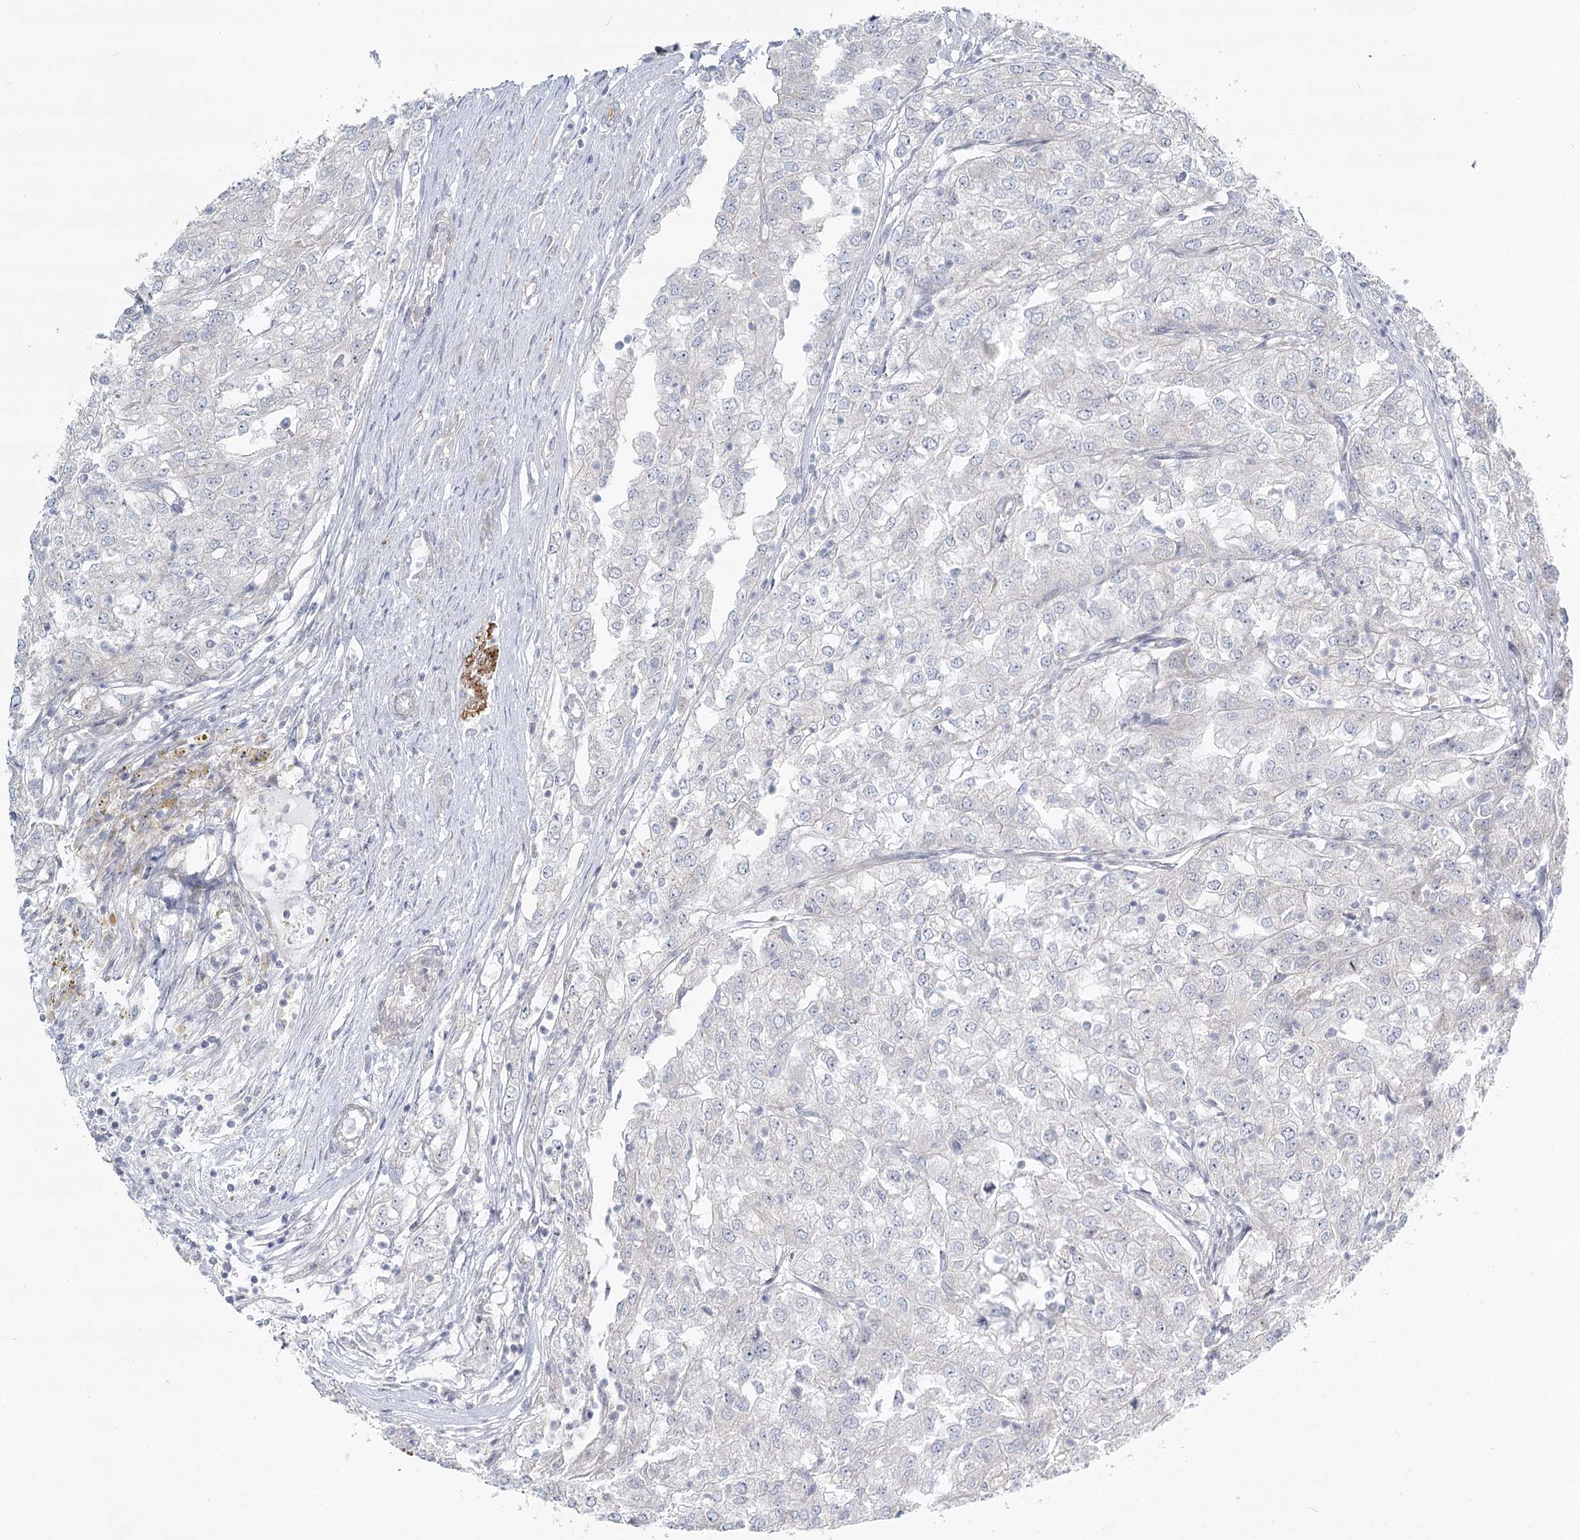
{"staining": {"intensity": "negative", "quantity": "none", "location": "none"}, "tissue": "renal cancer", "cell_type": "Tumor cells", "image_type": "cancer", "snomed": [{"axis": "morphology", "description": "Adenocarcinoma, NOS"}, {"axis": "topography", "description": "Kidney"}], "caption": "High magnification brightfield microscopy of renal adenocarcinoma stained with DAB (brown) and counterstained with hematoxylin (blue): tumor cells show no significant staining.", "gene": "SPINK13", "patient": {"sex": "female", "age": 54}}